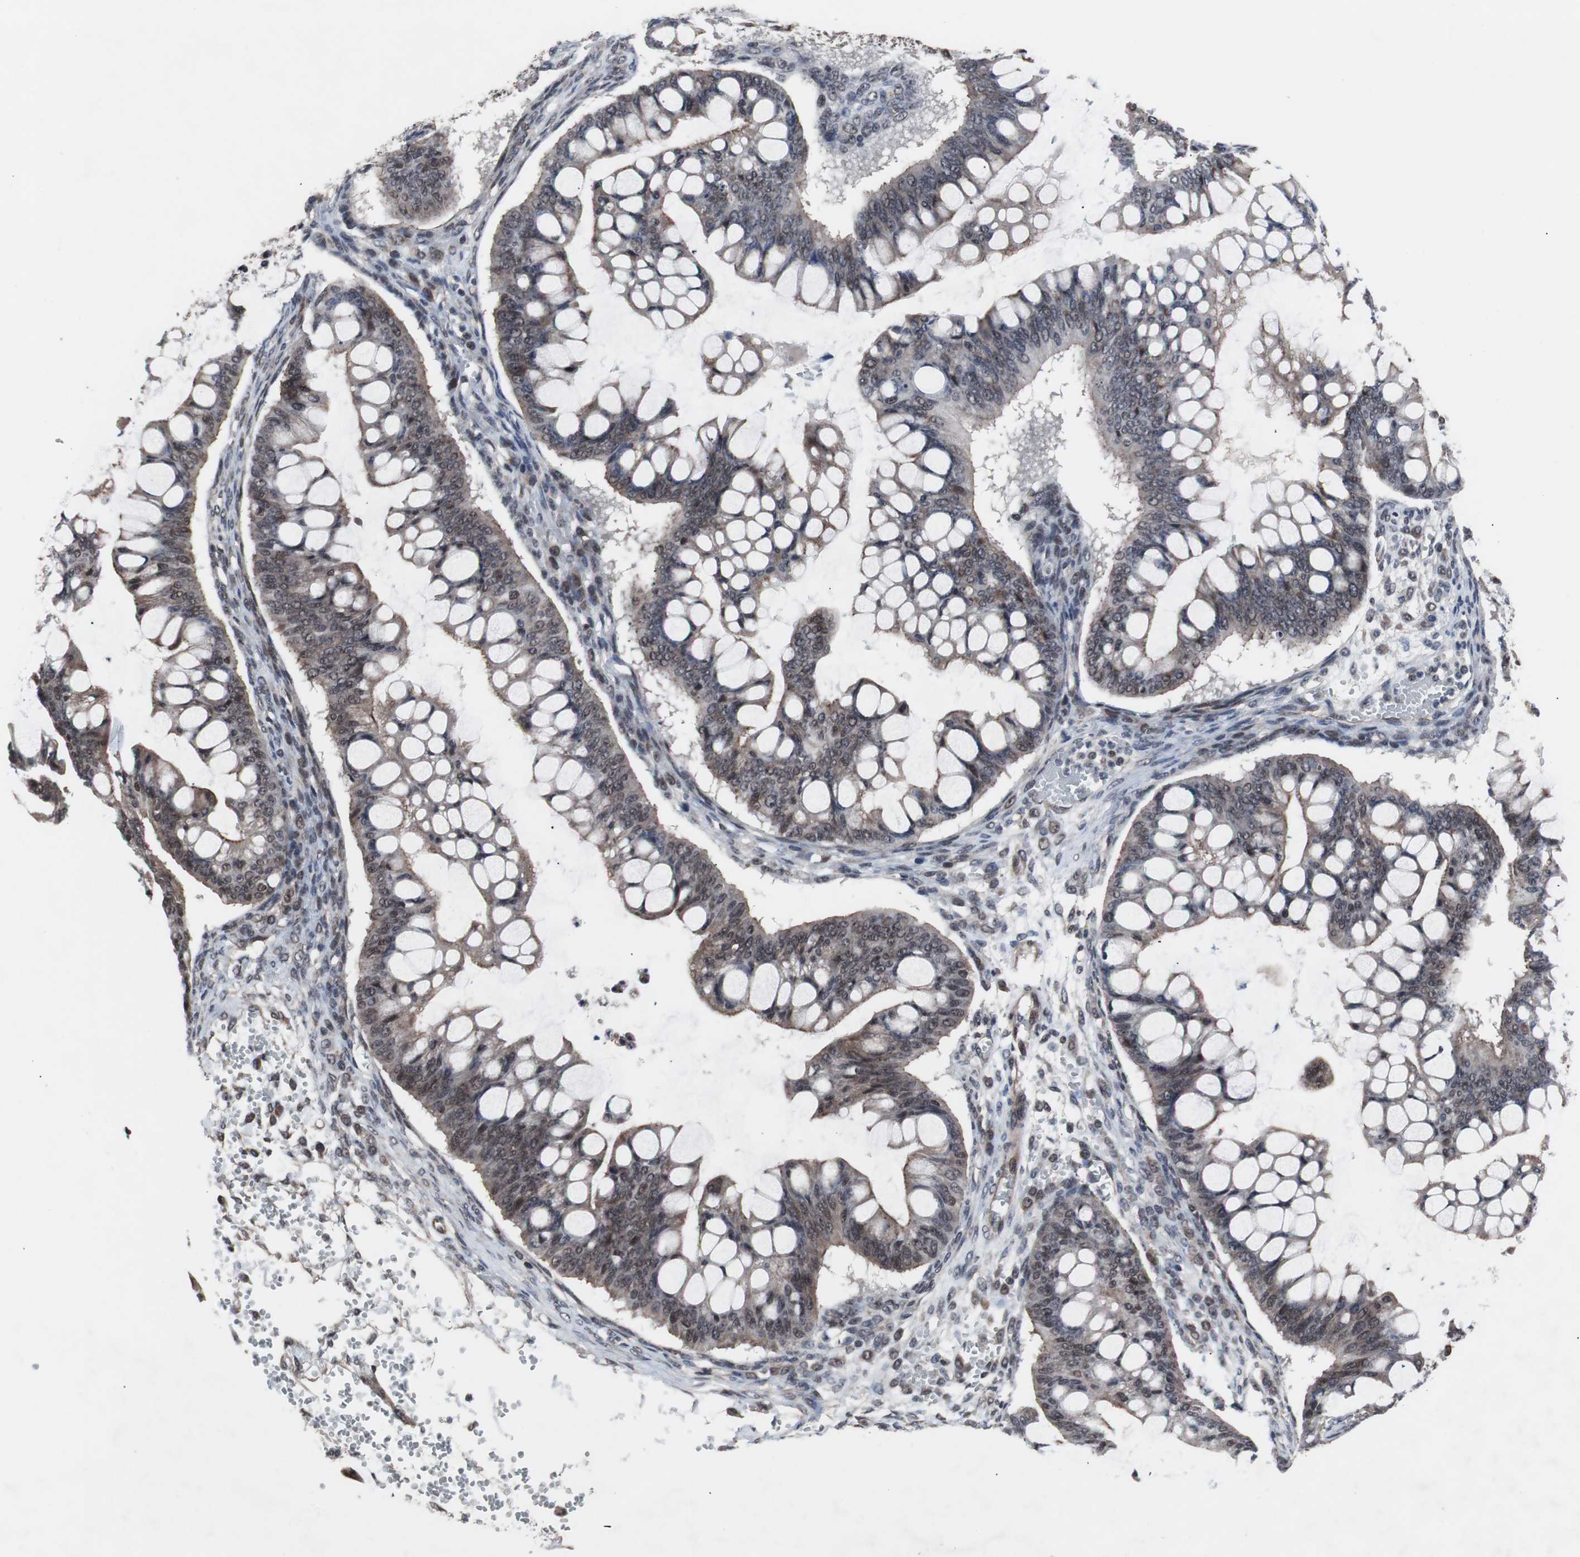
{"staining": {"intensity": "weak", "quantity": "25%-75%", "location": "cytoplasmic/membranous,nuclear"}, "tissue": "ovarian cancer", "cell_type": "Tumor cells", "image_type": "cancer", "snomed": [{"axis": "morphology", "description": "Cystadenocarcinoma, mucinous, NOS"}, {"axis": "topography", "description": "Ovary"}], "caption": "Mucinous cystadenocarcinoma (ovarian) stained with a protein marker demonstrates weak staining in tumor cells.", "gene": "GTF2F2", "patient": {"sex": "female", "age": 73}}